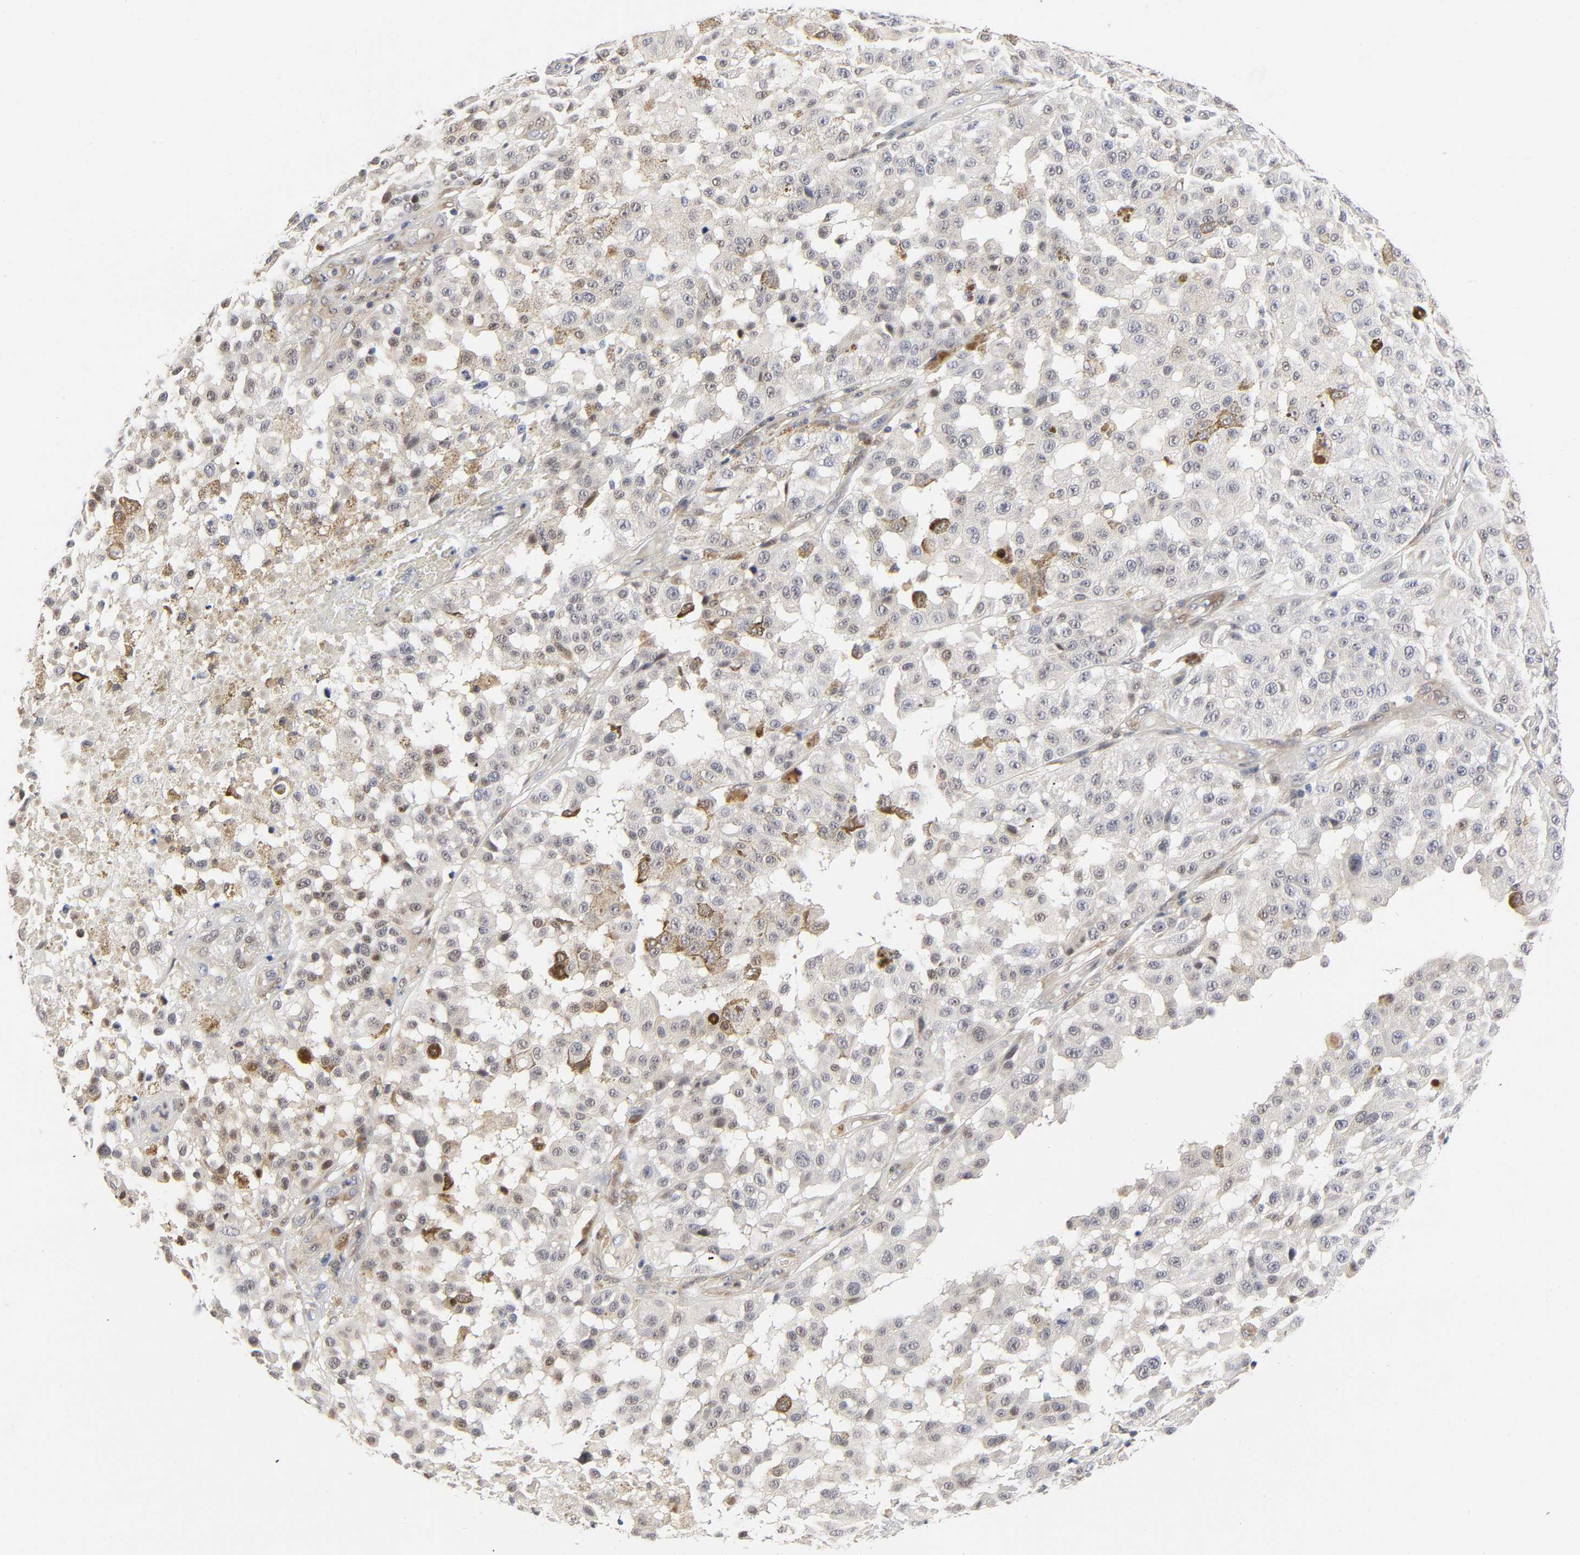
{"staining": {"intensity": "moderate", "quantity": "<25%", "location": "cytoplasmic/membranous"}, "tissue": "melanoma", "cell_type": "Tumor cells", "image_type": "cancer", "snomed": [{"axis": "morphology", "description": "Malignant melanoma, NOS"}, {"axis": "topography", "description": "Skin"}], "caption": "Immunohistochemical staining of malignant melanoma displays moderate cytoplasmic/membranous protein positivity in about <25% of tumor cells.", "gene": "PTEN", "patient": {"sex": "female", "age": 64}}